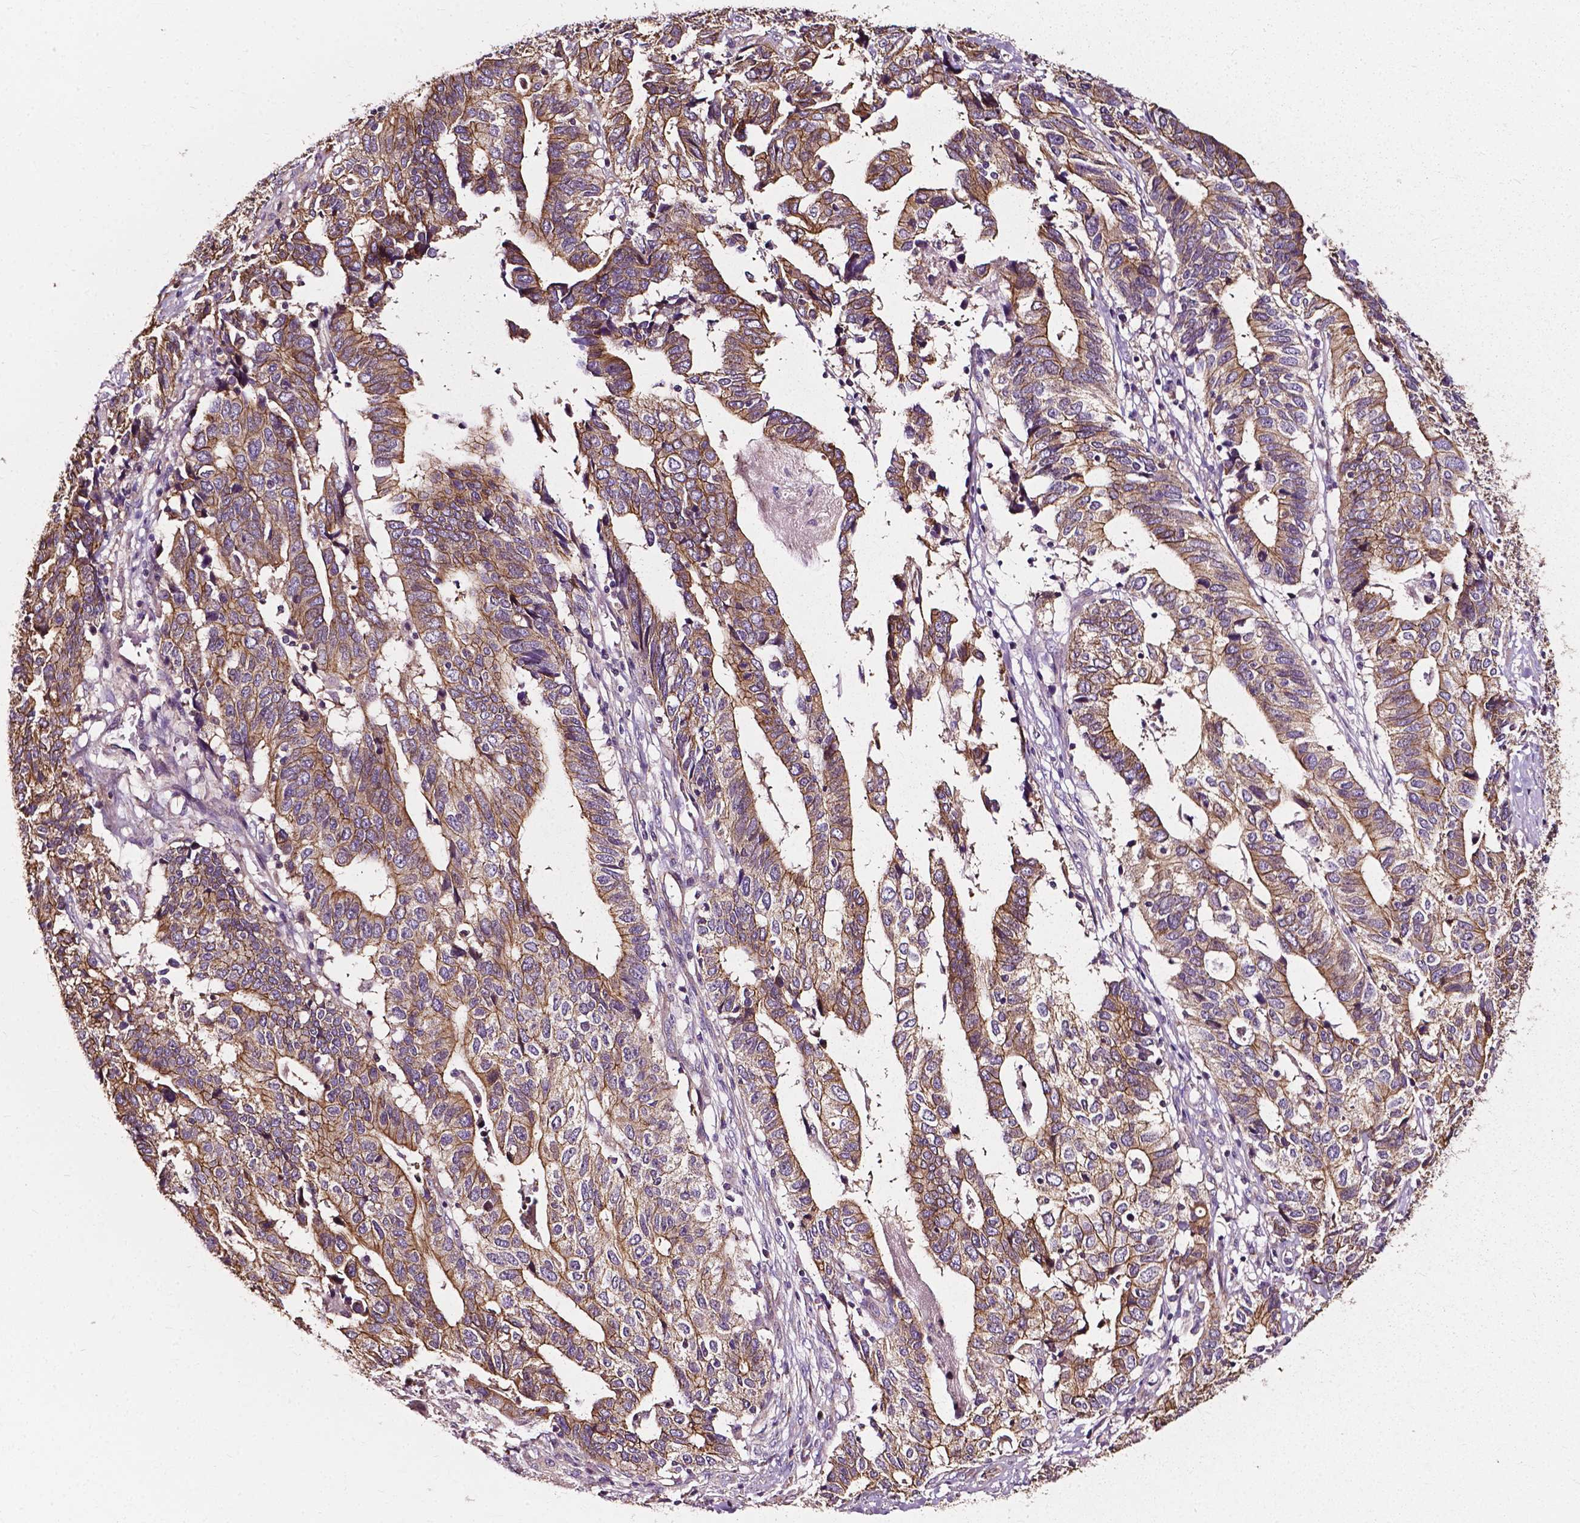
{"staining": {"intensity": "moderate", "quantity": ">75%", "location": "cytoplasmic/membranous"}, "tissue": "stomach cancer", "cell_type": "Tumor cells", "image_type": "cancer", "snomed": [{"axis": "morphology", "description": "Adenocarcinoma, NOS"}, {"axis": "topography", "description": "Stomach, upper"}], "caption": "Stomach adenocarcinoma tissue shows moderate cytoplasmic/membranous staining in about >75% of tumor cells (Brightfield microscopy of DAB IHC at high magnification).", "gene": "ATG16L1", "patient": {"sex": "female", "age": 67}}